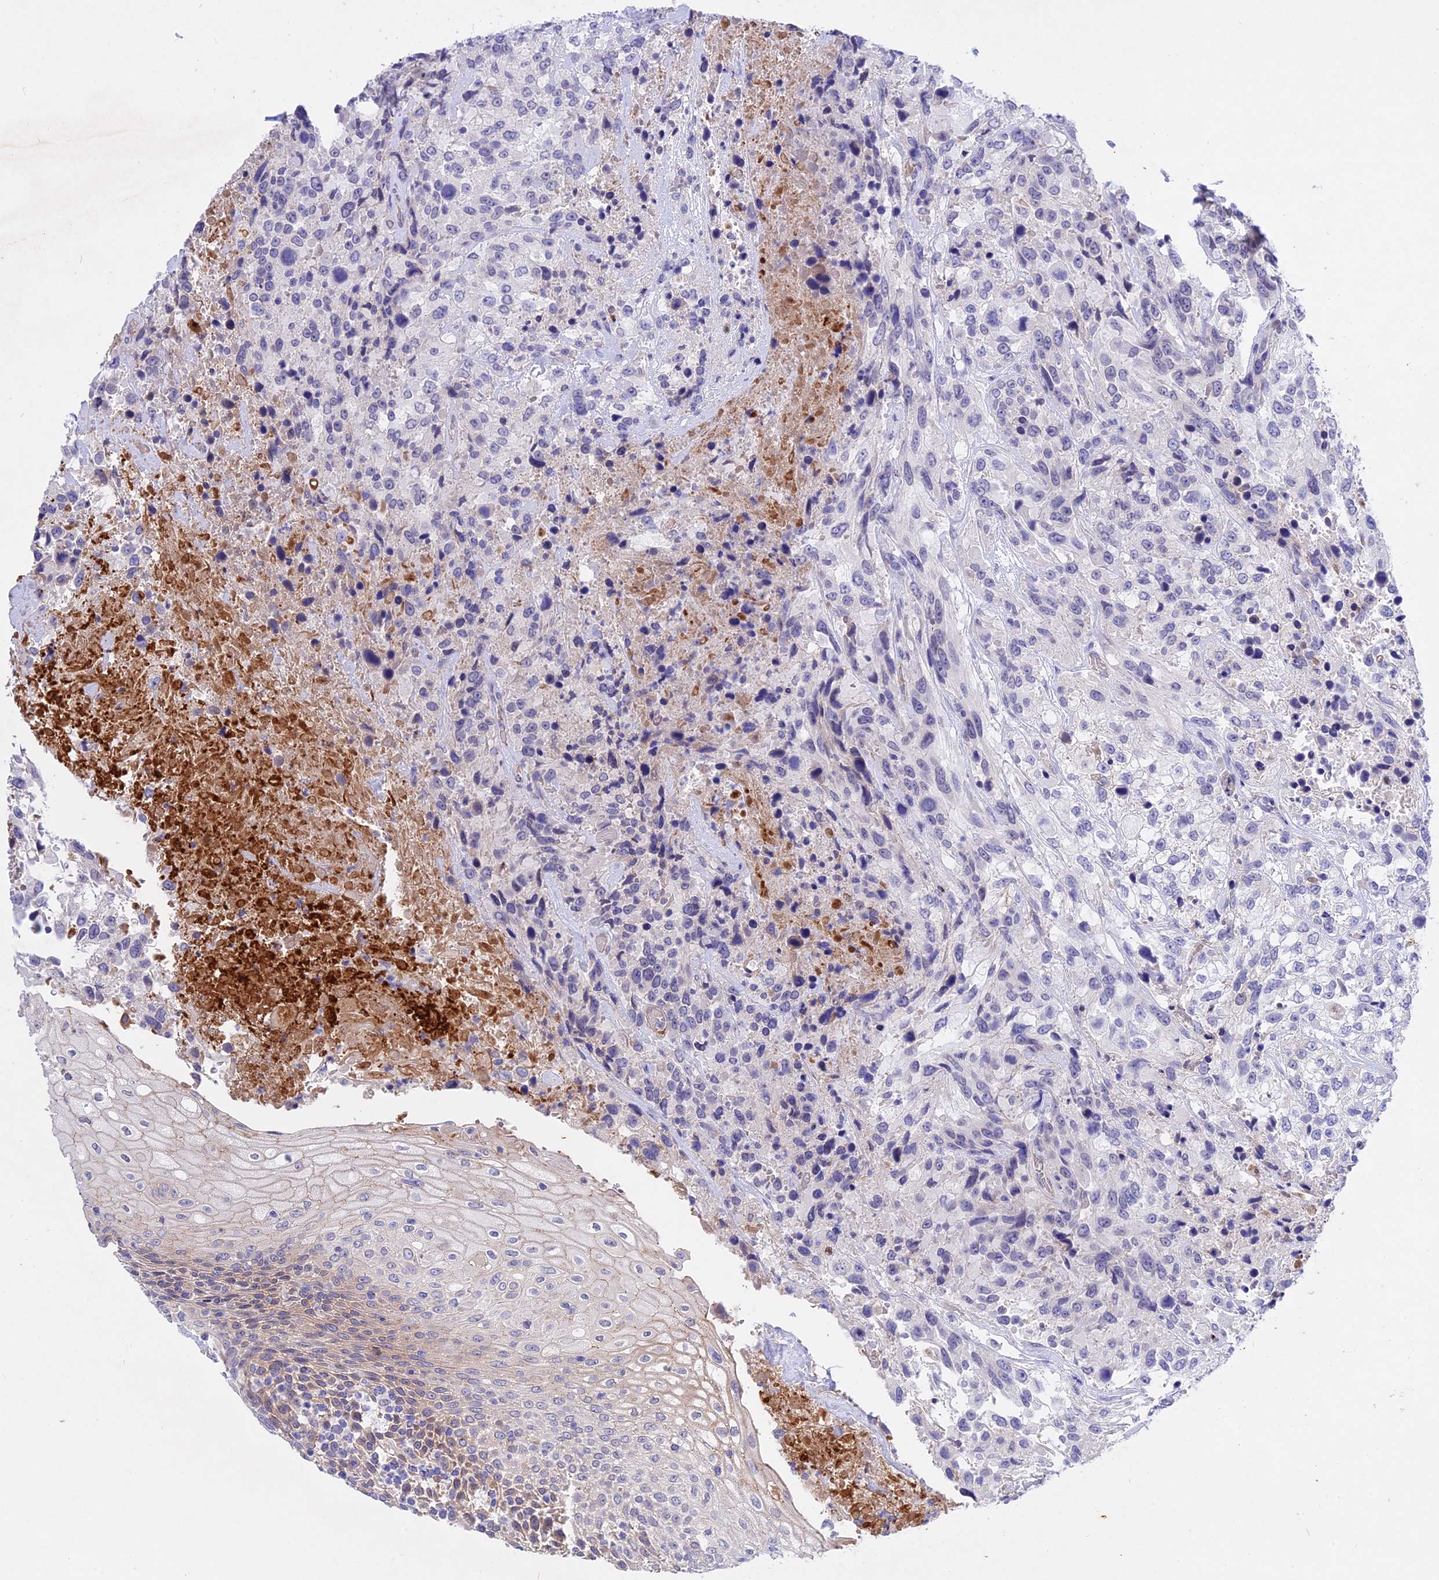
{"staining": {"intensity": "negative", "quantity": "none", "location": "none"}, "tissue": "urothelial cancer", "cell_type": "Tumor cells", "image_type": "cancer", "snomed": [{"axis": "morphology", "description": "Urothelial carcinoma, High grade"}, {"axis": "topography", "description": "Urinary bladder"}], "caption": "Urothelial cancer was stained to show a protein in brown. There is no significant positivity in tumor cells.", "gene": "GK5", "patient": {"sex": "female", "age": 70}}